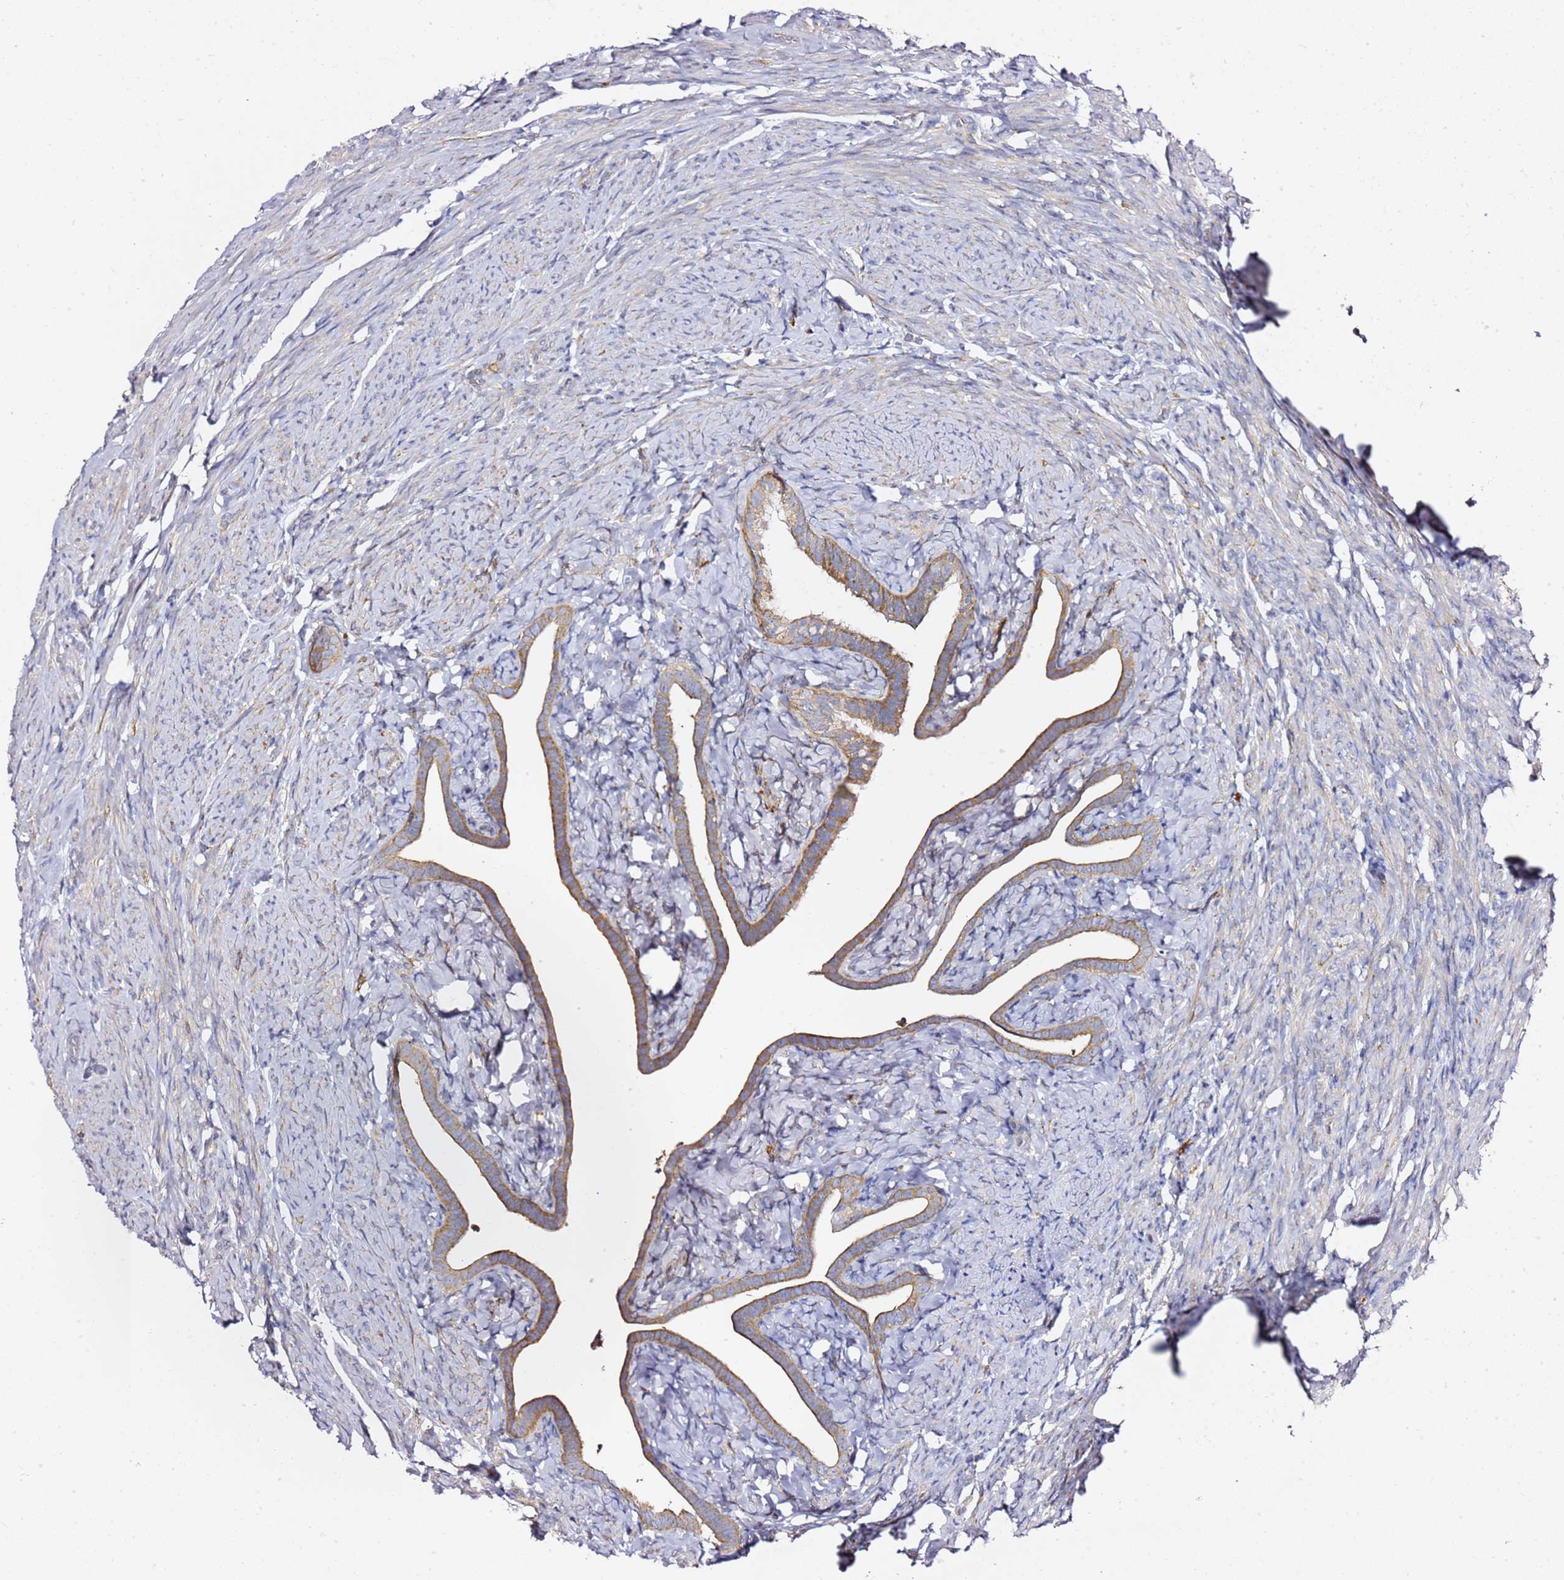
{"staining": {"intensity": "moderate", "quantity": ">75%", "location": "cytoplasmic/membranous"}, "tissue": "fallopian tube", "cell_type": "Glandular cells", "image_type": "normal", "snomed": [{"axis": "morphology", "description": "Normal tissue, NOS"}, {"axis": "topography", "description": "Fallopian tube"}], "caption": "Immunohistochemical staining of normal human fallopian tube shows moderate cytoplasmic/membranous protein positivity in about >75% of glandular cells. The staining is performed using DAB brown chromogen to label protein expression. The nuclei are counter-stained blue using hematoxylin.", "gene": "C19orf12", "patient": {"sex": "female", "age": 69}}